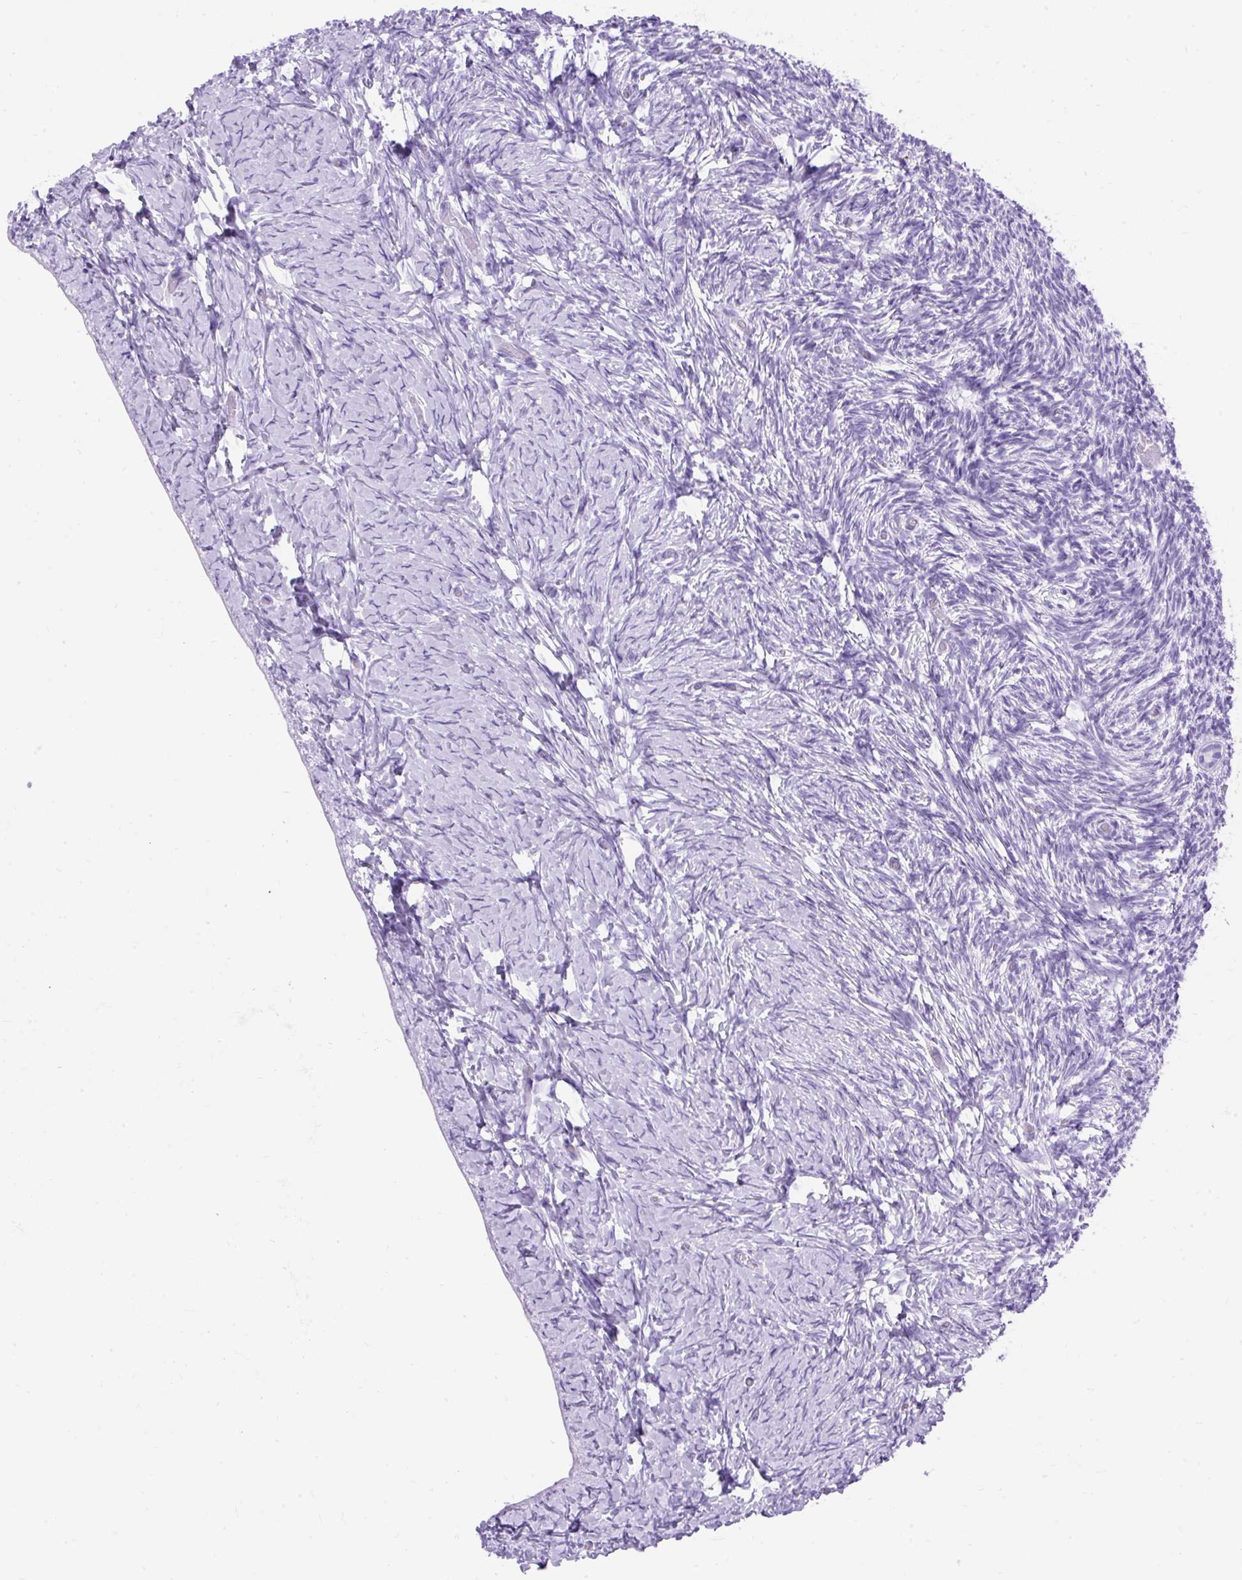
{"staining": {"intensity": "negative", "quantity": "none", "location": "none"}, "tissue": "ovary", "cell_type": "Follicle cells", "image_type": "normal", "snomed": [{"axis": "morphology", "description": "Normal tissue, NOS"}, {"axis": "topography", "description": "Ovary"}], "caption": "This is a image of IHC staining of normal ovary, which shows no expression in follicle cells.", "gene": "PVALB", "patient": {"sex": "female", "age": 39}}